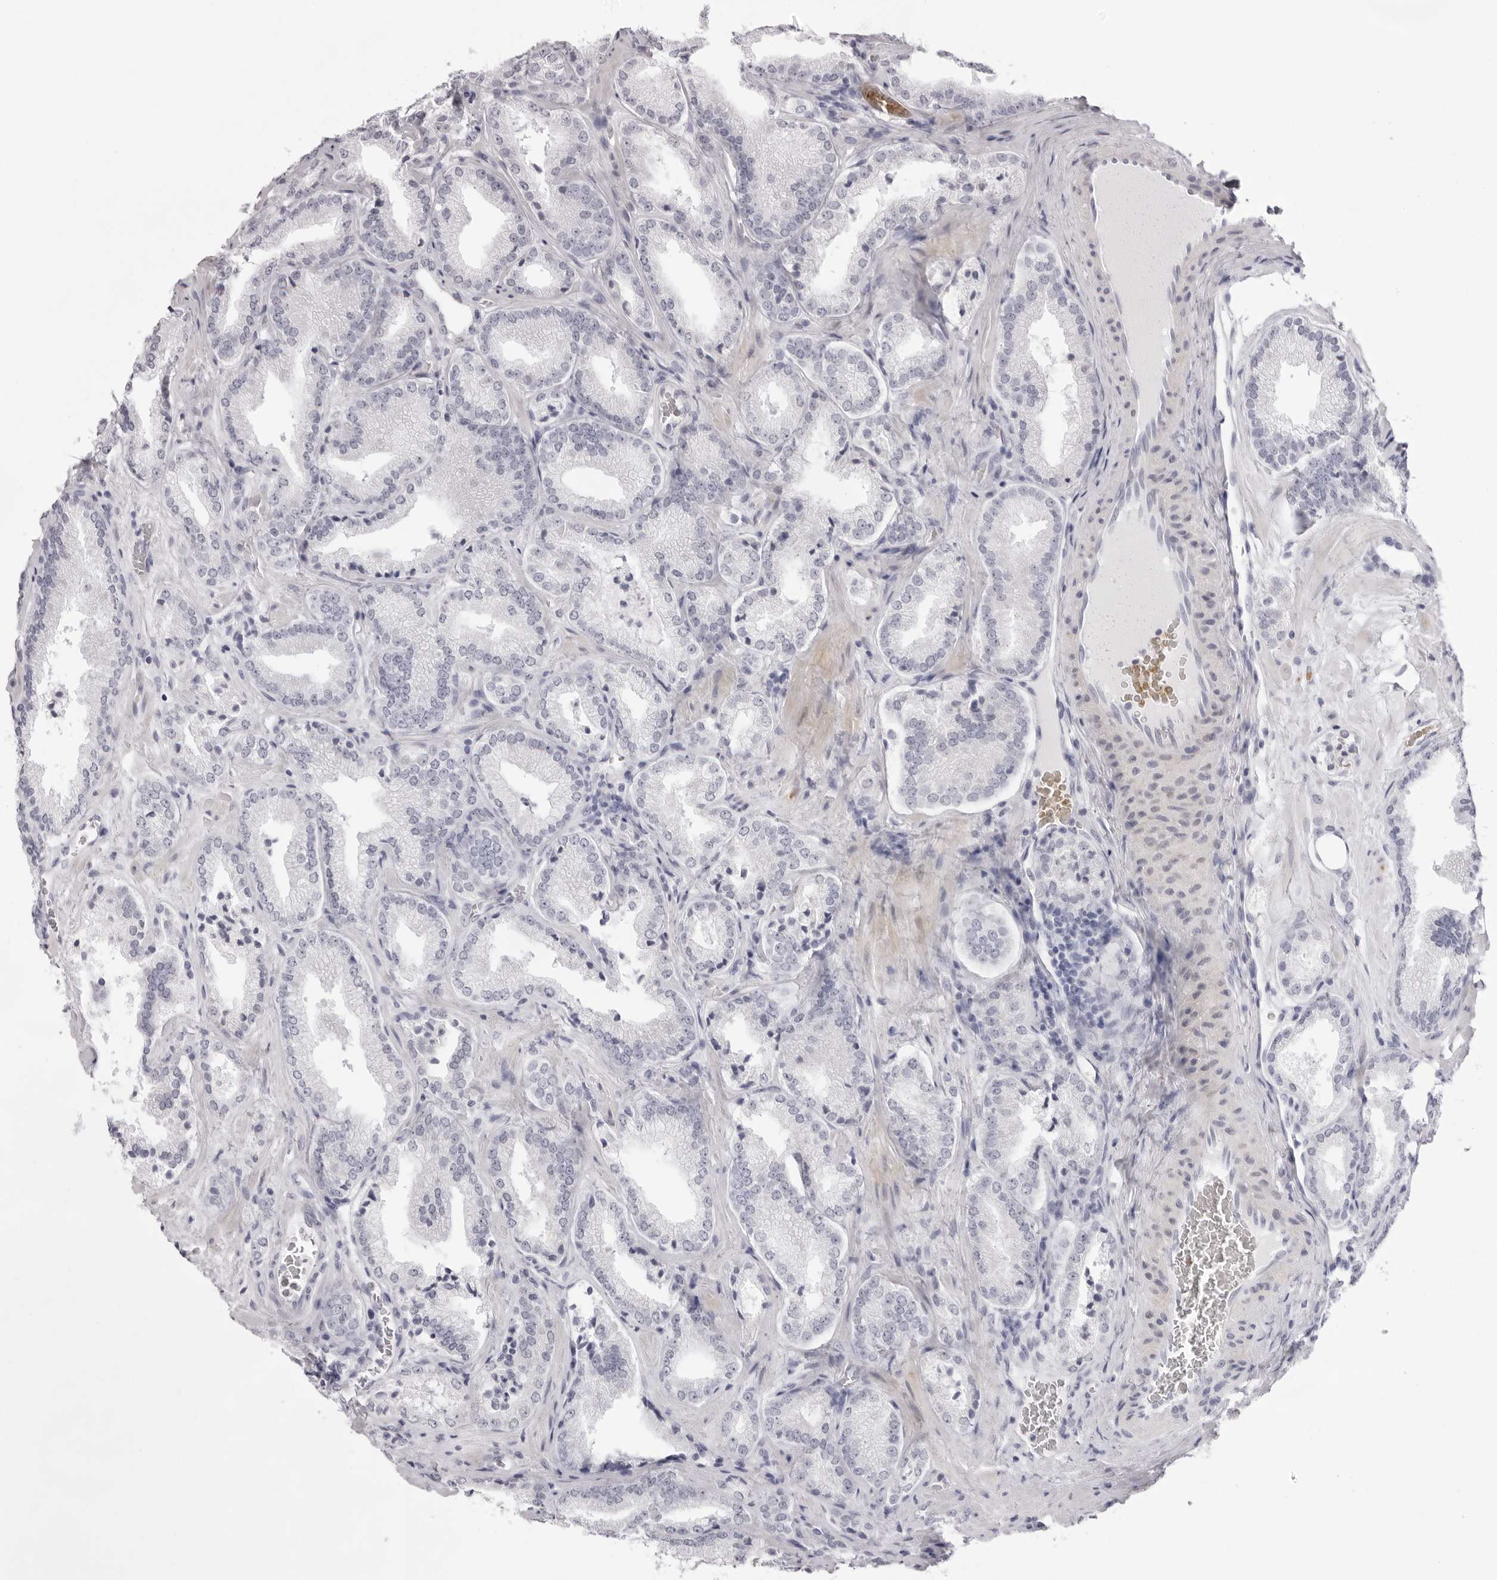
{"staining": {"intensity": "negative", "quantity": "none", "location": "none"}, "tissue": "prostate cancer", "cell_type": "Tumor cells", "image_type": "cancer", "snomed": [{"axis": "morphology", "description": "Adenocarcinoma, Low grade"}, {"axis": "topography", "description": "Prostate"}], "caption": "This is an immunohistochemistry (IHC) photomicrograph of human prostate adenocarcinoma (low-grade). There is no staining in tumor cells.", "gene": "SPTA1", "patient": {"sex": "male", "age": 62}}